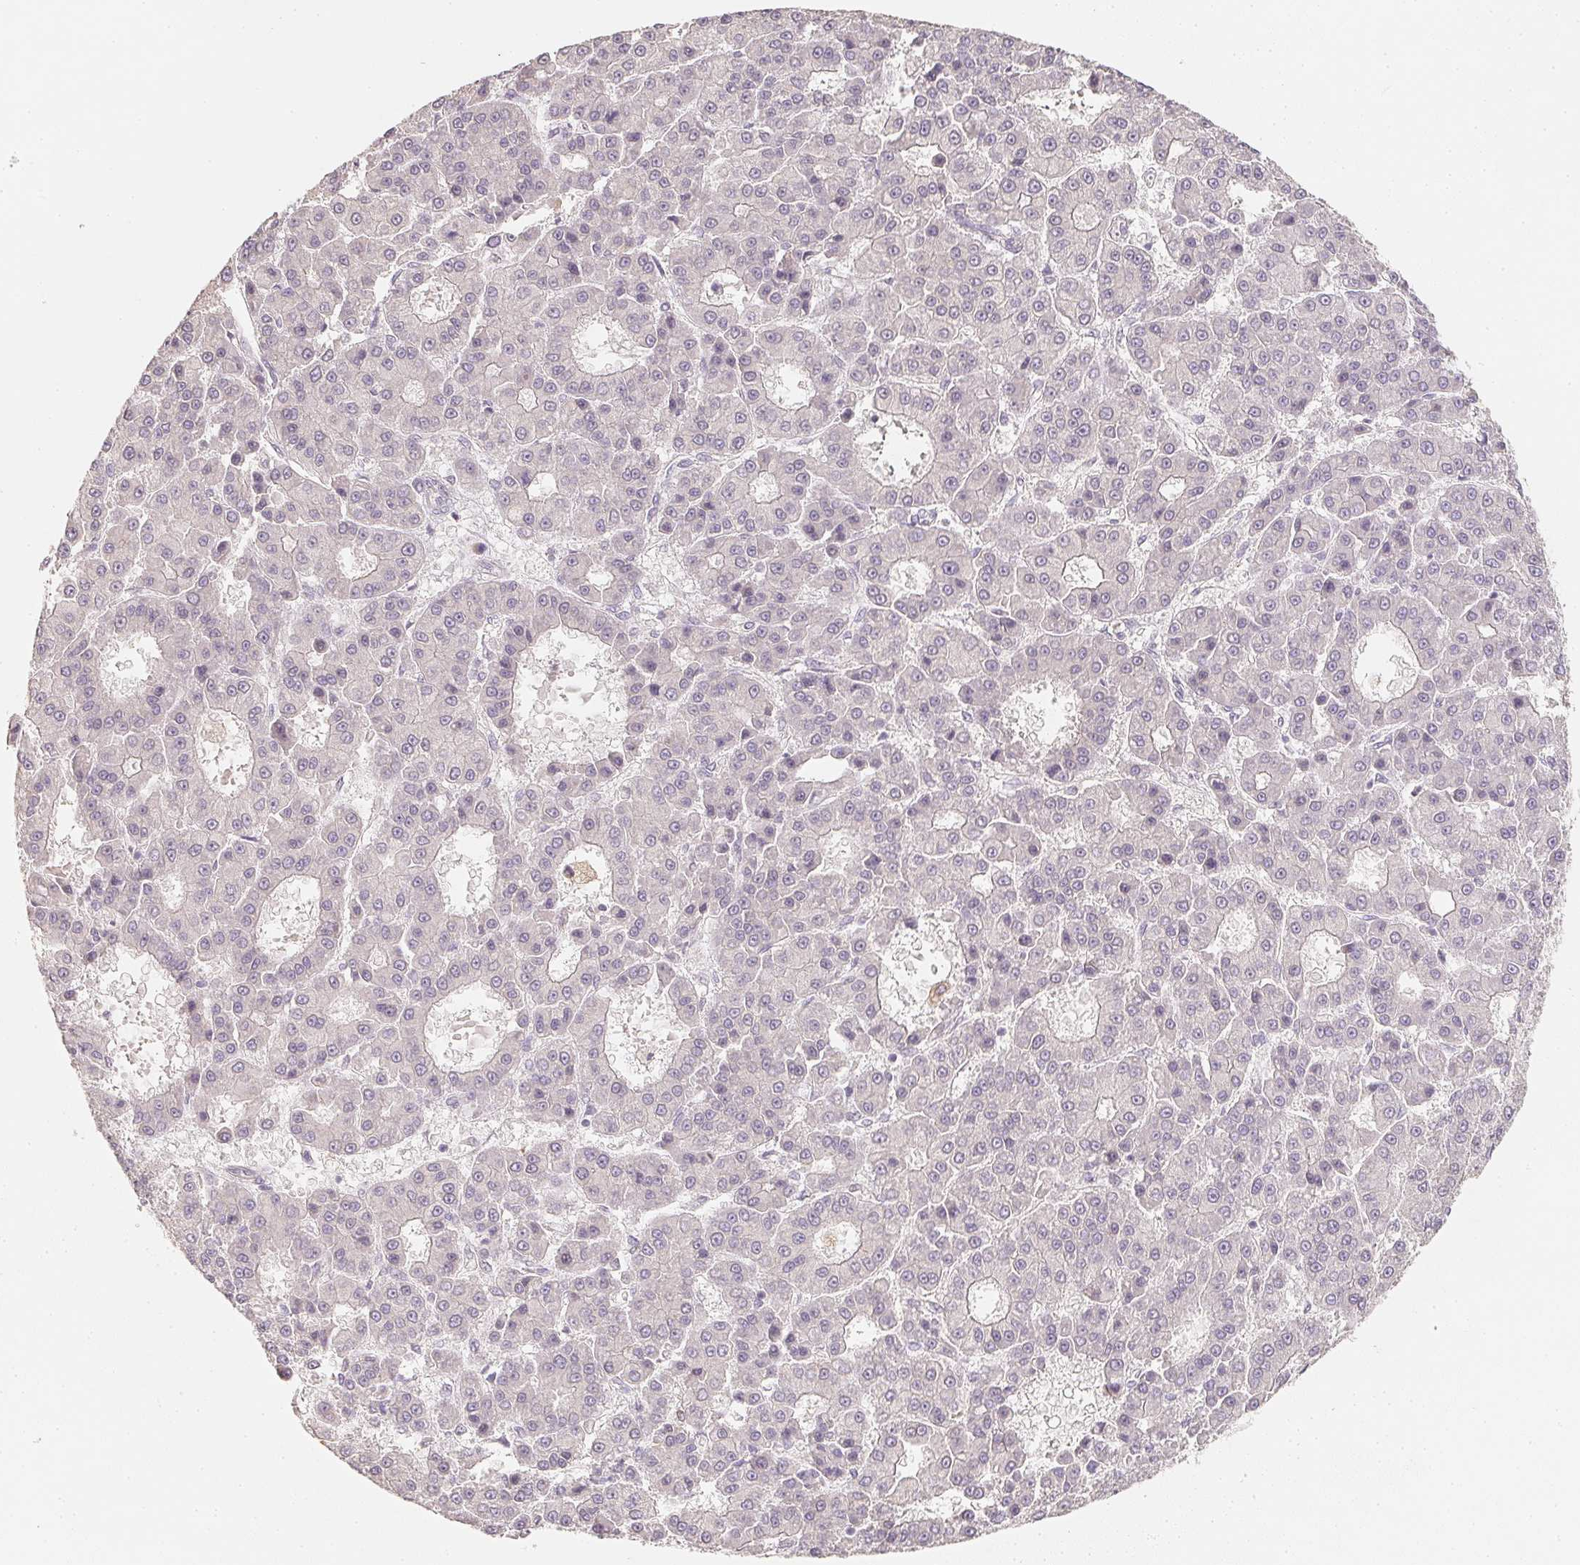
{"staining": {"intensity": "negative", "quantity": "none", "location": "none"}, "tissue": "liver cancer", "cell_type": "Tumor cells", "image_type": "cancer", "snomed": [{"axis": "morphology", "description": "Carcinoma, Hepatocellular, NOS"}, {"axis": "topography", "description": "Liver"}], "caption": "The micrograph shows no significant positivity in tumor cells of liver cancer.", "gene": "SOAT1", "patient": {"sex": "male", "age": 70}}